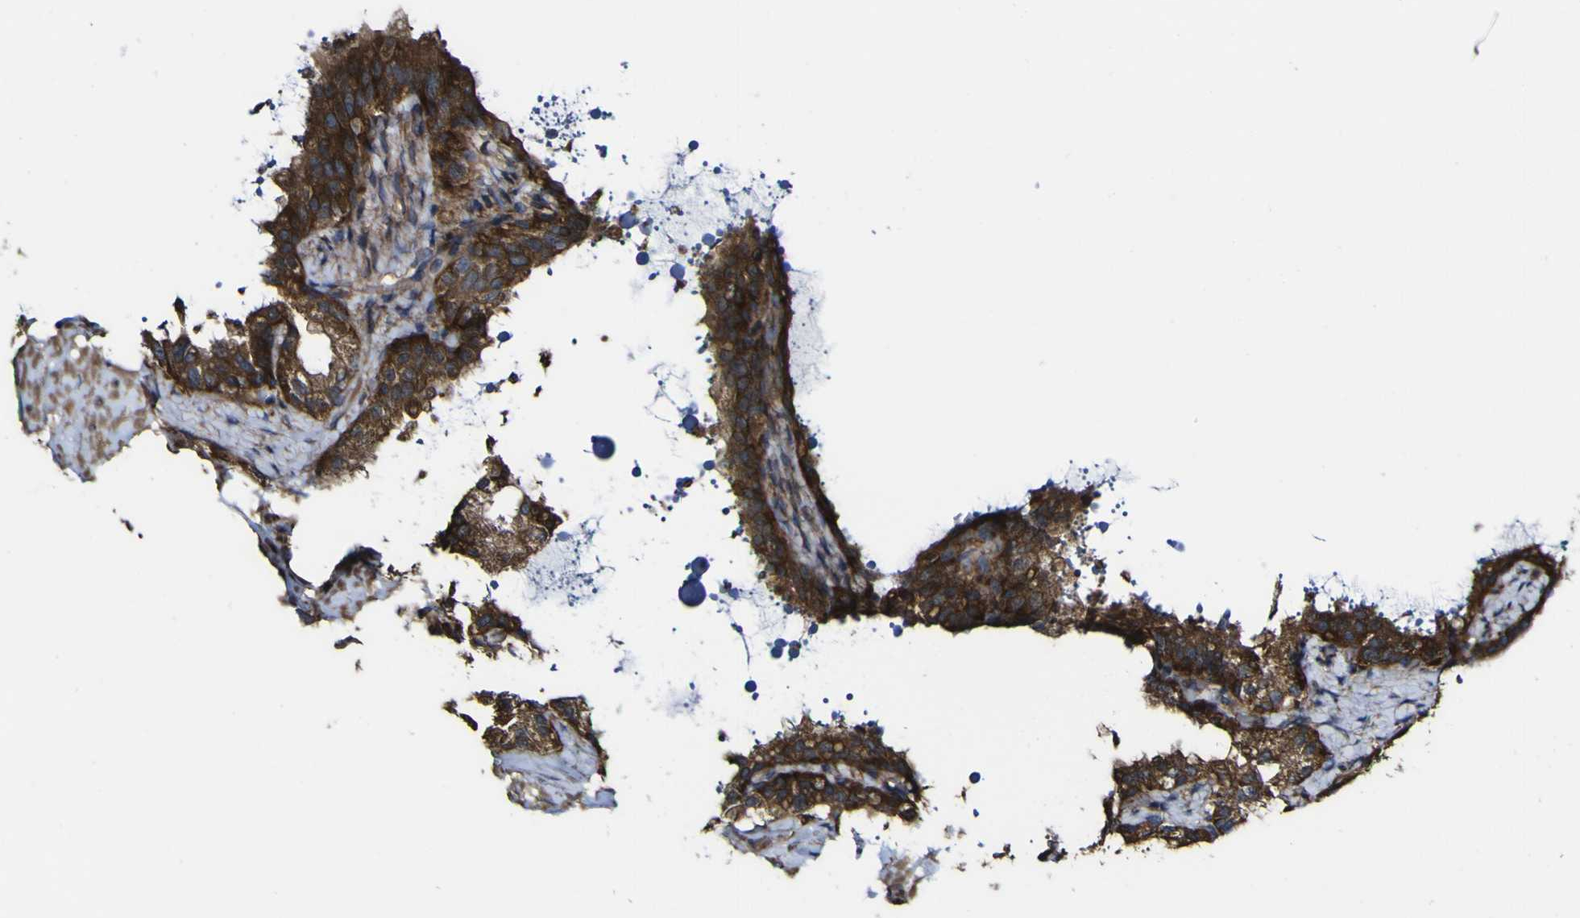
{"staining": {"intensity": "strong", "quantity": ">75%", "location": "cytoplasmic/membranous"}, "tissue": "seminal vesicle", "cell_type": "Glandular cells", "image_type": "normal", "snomed": [{"axis": "morphology", "description": "Normal tissue, NOS"}, {"axis": "topography", "description": "Seminal veicle"}], "caption": "An IHC image of unremarkable tissue is shown. Protein staining in brown labels strong cytoplasmic/membranous positivity in seminal vesicle within glandular cells.", "gene": "NAALADL2", "patient": {"sex": "male", "age": 68}}